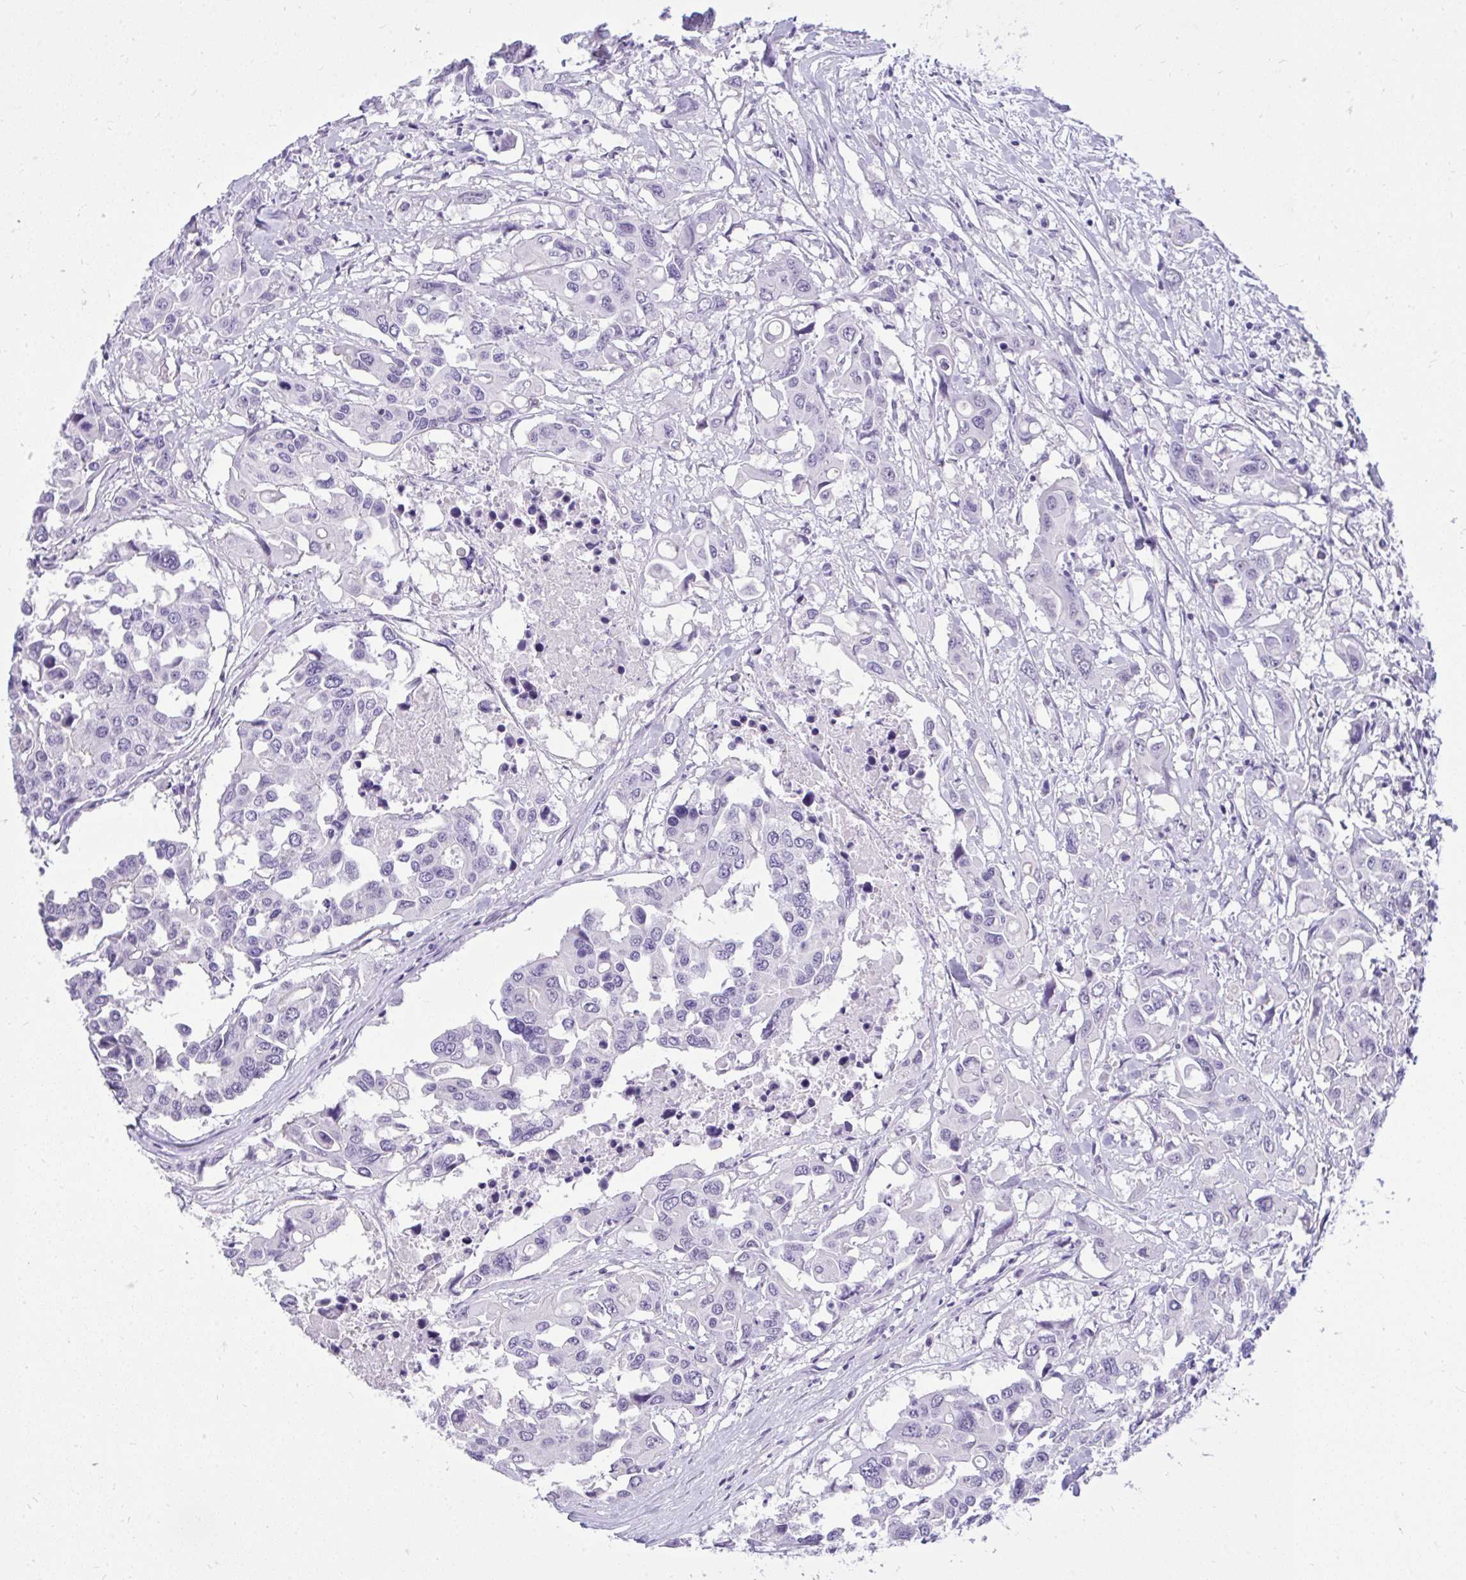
{"staining": {"intensity": "negative", "quantity": "none", "location": "none"}, "tissue": "colorectal cancer", "cell_type": "Tumor cells", "image_type": "cancer", "snomed": [{"axis": "morphology", "description": "Adenocarcinoma, NOS"}, {"axis": "topography", "description": "Colon"}], "caption": "A high-resolution image shows immunohistochemistry (IHC) staining of colorectal adenocarcinoma, which demonstrates no significant expression in tumor cells.", "gene": "PRM2", "patient": {"sex": "male", "age": 77}}